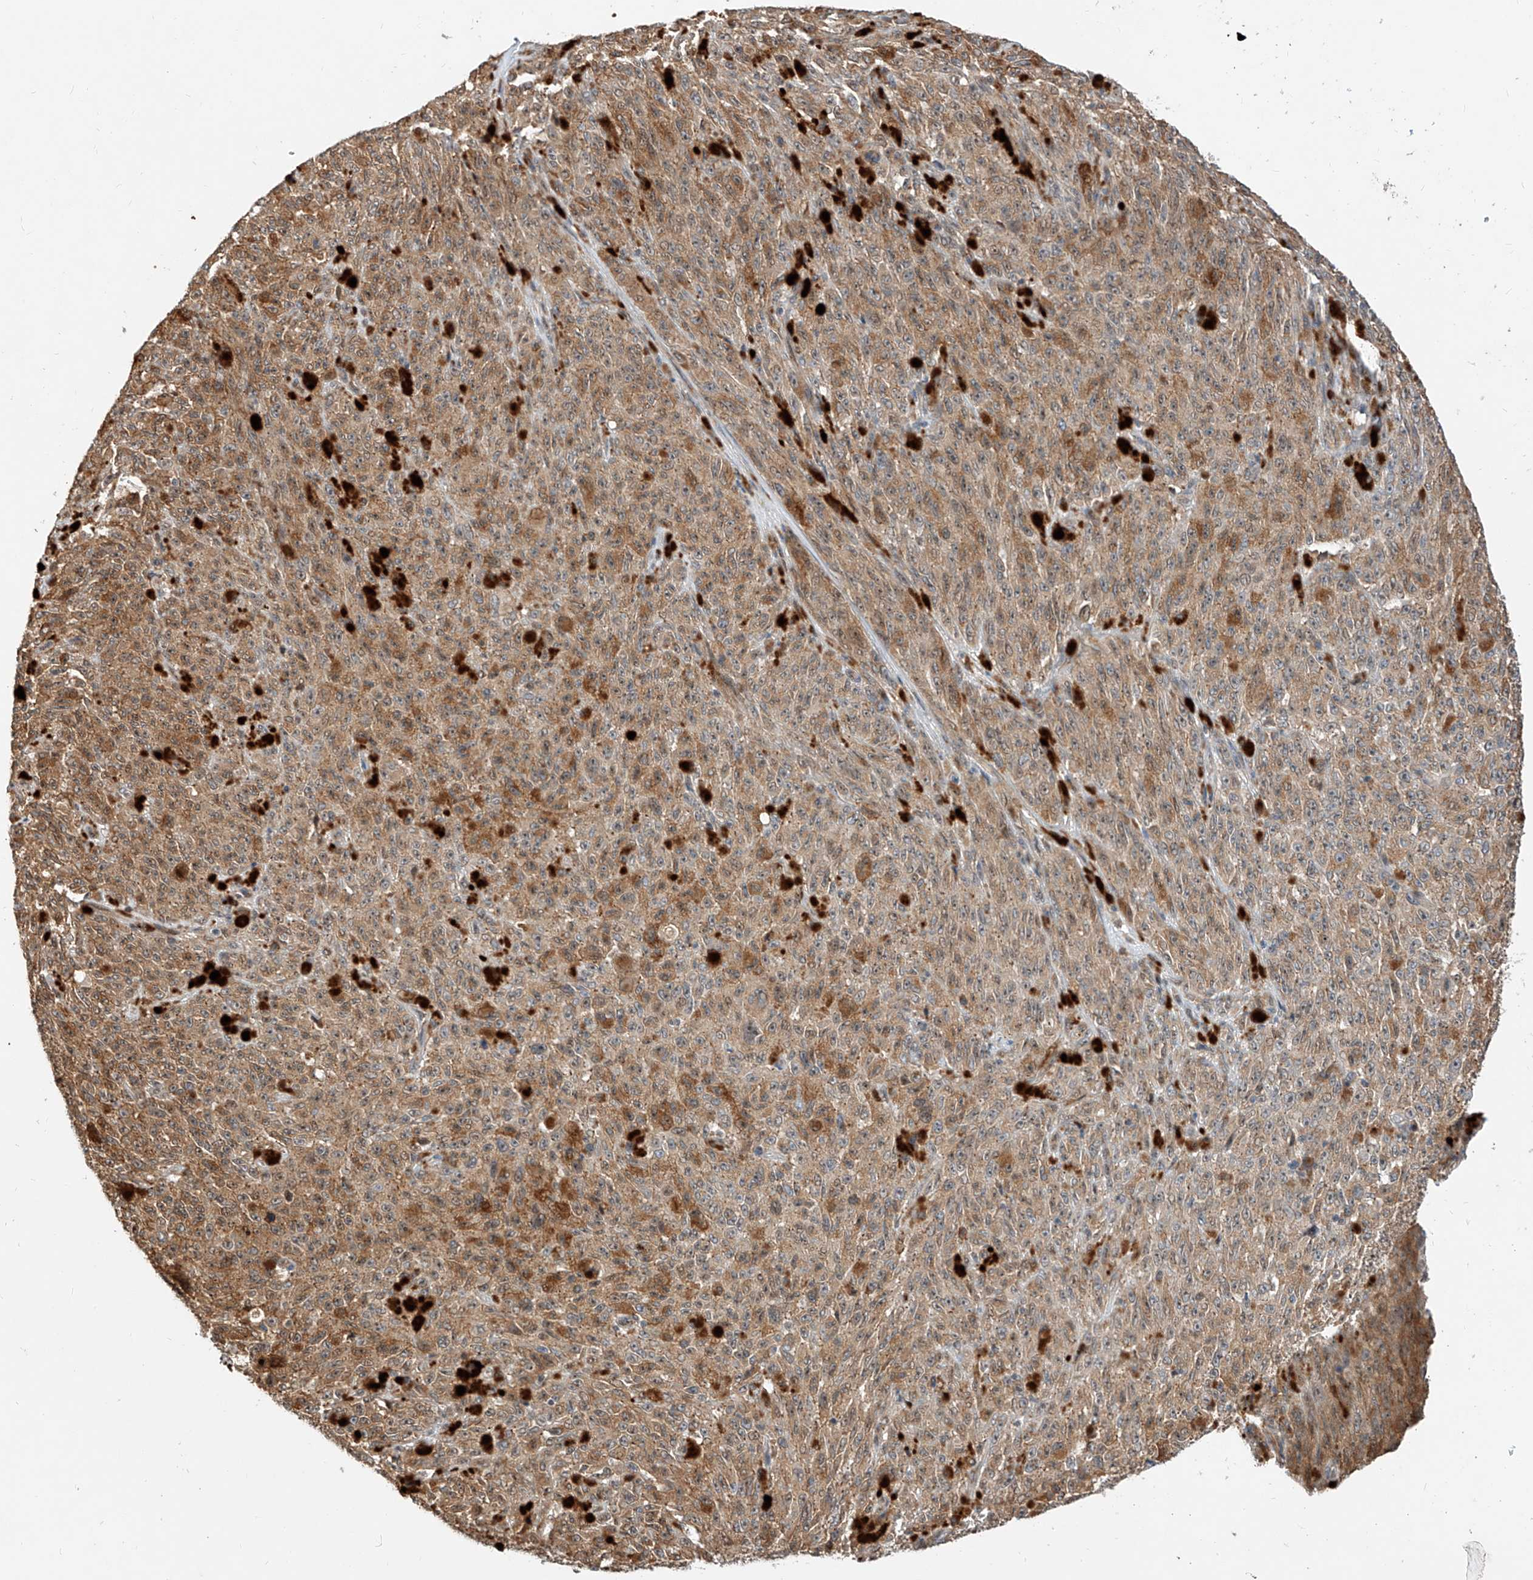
{"staining": {"intensity": "moderate", "quantity": ">75%", "location": "cytoplasmic/membranous"}, "tissue": "melanoma", "cell_type": "Tumor cells", "image_type": "cancer", "snomed": [{"axis": "morphology", "description": "Malignant melanoma, NOS"}, {"axis": "topography", "description": "Skin"}], "caption": "Malignant melanoma stained for a protein demonstrates moderate cytoplasmic/membranous positivity in tumor cells.", "gene": "CPAMD8", "patient": {"sex": "female", "age": 82}}